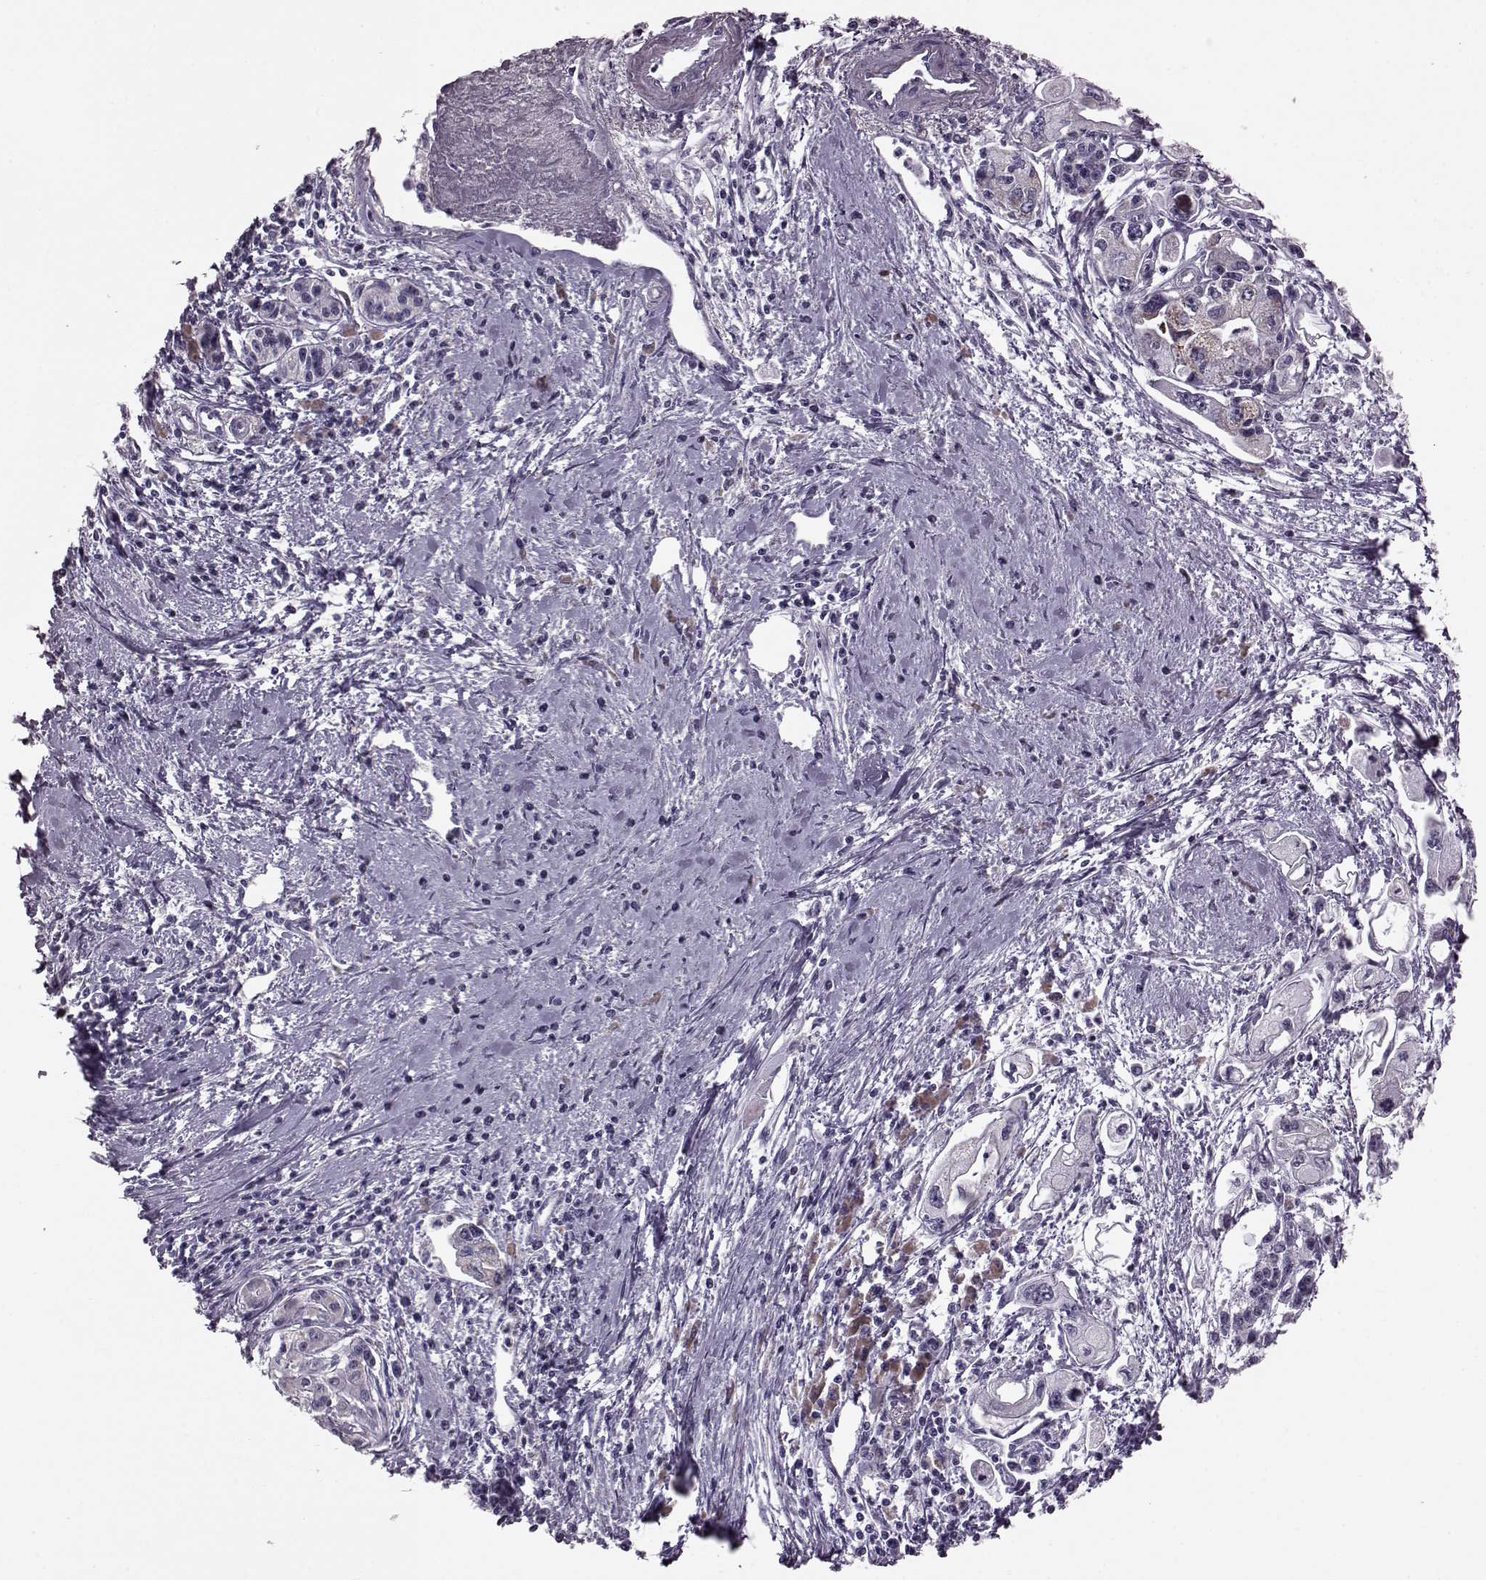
{"staining": {"intensity": "negative", "quantity": "none", "location": "none"}, "tissue": "pancreatic cancer", "cell_type": "Tumor cells", "image_type": "cancer", "snomed": [{"axis": "morphology", "description": "Adenocarcinoma, NOS"}, {"axis": "topography", "description": "Pancreas"}], "caption": "DAB (3,3'-diaminobenzidine) immunohistochemical staining of pancreatic adenocarcinoma exhibits no significant positivity in tumor cells. (Brightfield microscopy of DAB (3,3'-diaminobenzidine) immunohistochemistry at high magnification).", "gene": "RIMS2", "patient": {"sex": "male", "age": 70}}